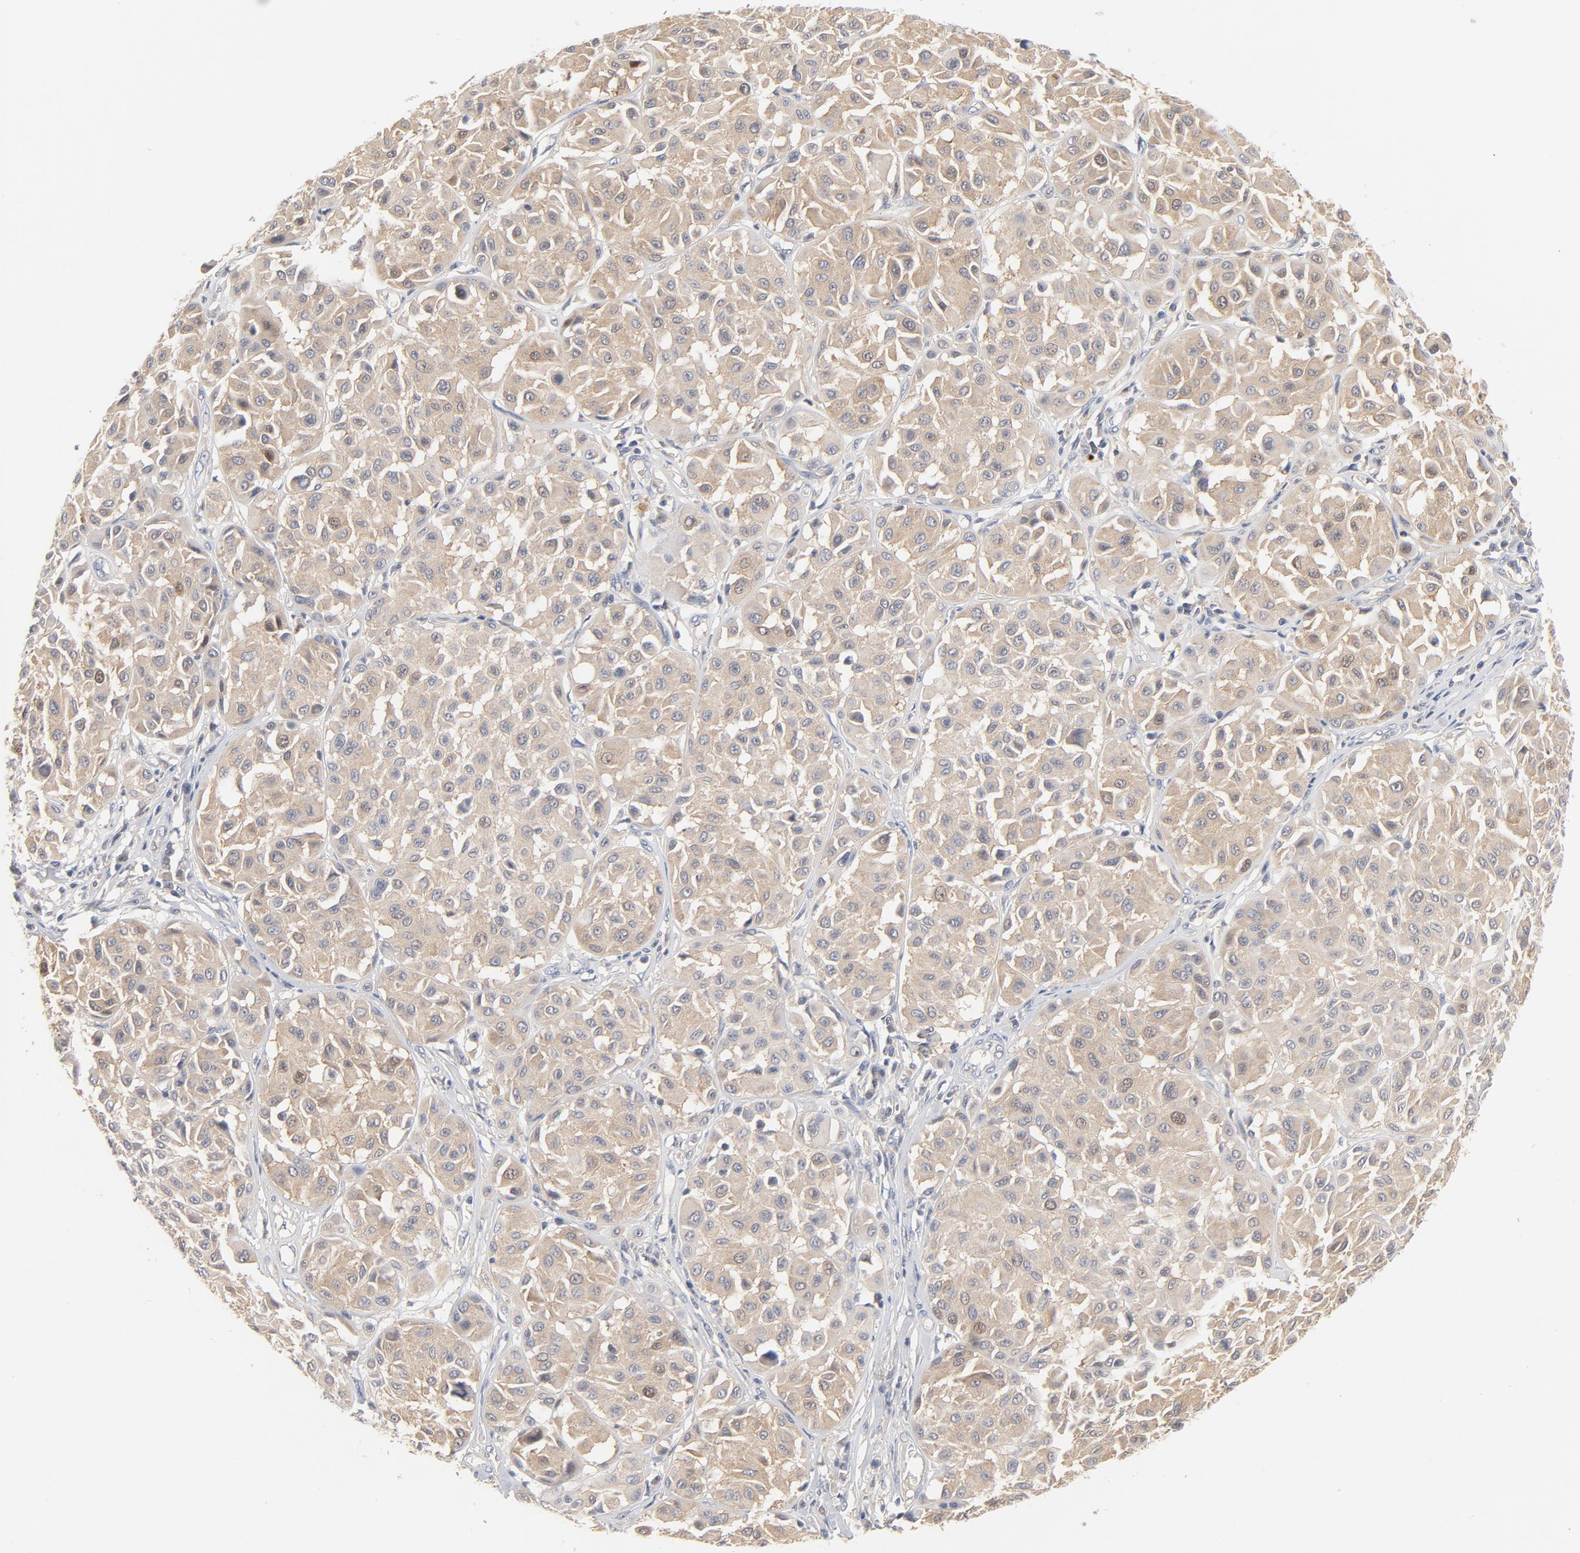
{"staining": {"intensity": "weak", "quantity": "25%-75%", "location": "cytoplasmic/membranous"}, "tissue": "melanoma", "cell_type": "Tumor cells", "image_type": "cancer", "snomed": [{"axis": "morphology", "description": "Malignant melanoma, Metastatic site"}, {"axis": "topography", "description": "Soft tissue"}], "caption": "Melanoma stained with a brown dye reveals weak cytoplasmic/membranous positive staining in approximately 25%-75% of tumor cells.", "gene": "UBL4A", "patient": {"sex": "male", "age": 41}}